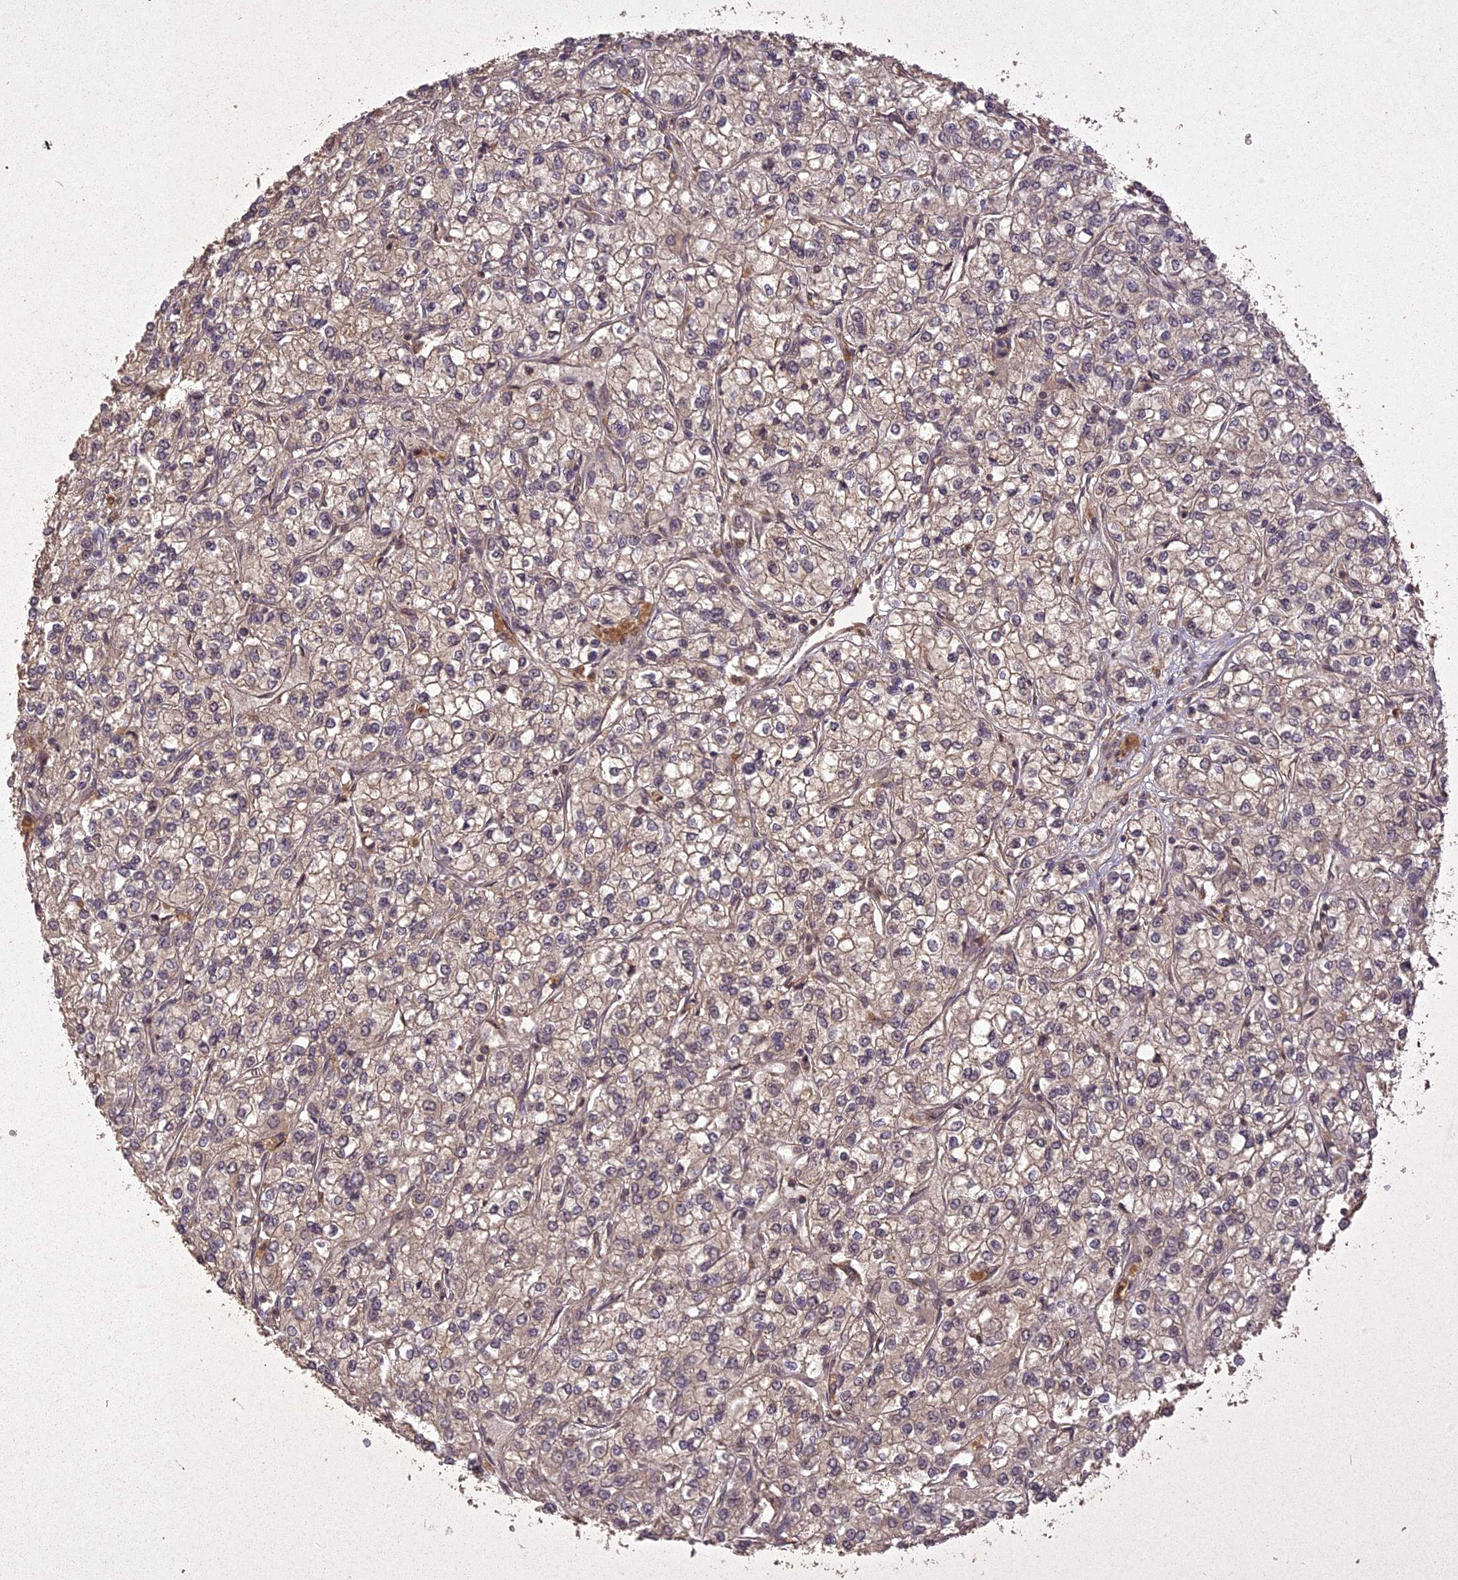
{"staining": {"intensity": "weak", "quantity": "<25%", "location": "cytoplasmic/membranous"}, "tissue": "renal cancer", "cell_type": "Tumor cells", "image_type": "cancer", "snomed": [{"axis": "morphology", "description": "Adenocarcinoma, NOS"}, {"axis": "topography", "description": "Kidney"}], "caption": "IHC of human renal cancer (adenocarcinoma) displays no staining in tumor cells.", "gene": "LIN37", "patient": {"sex": "male", "age": 80}}